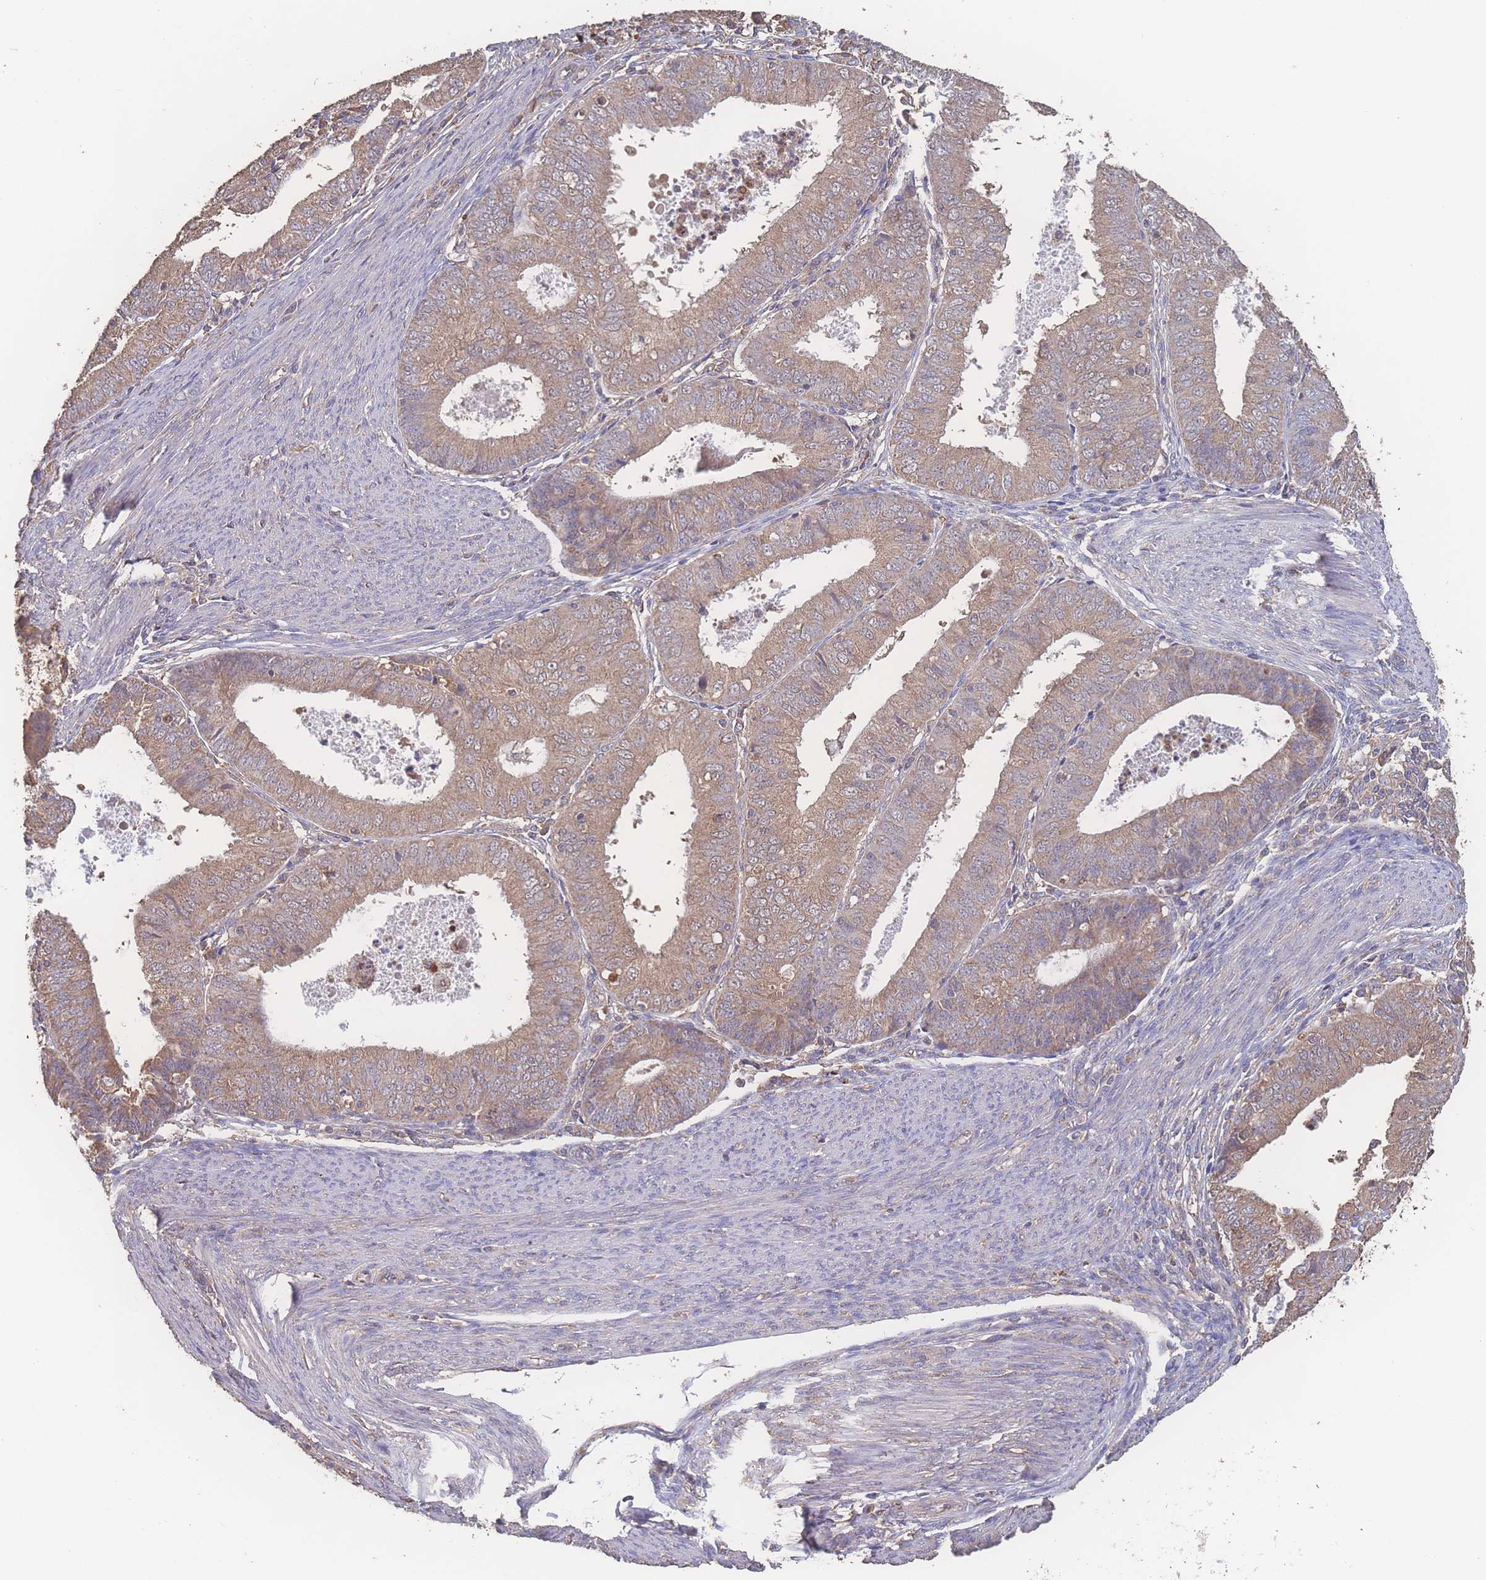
{"staining": {"intensity": "weak", "quantity": ">75%", "location": "cytoplasmic/membranous"}, "tissue": "endometrial cancer", "cell_type": "Tumor cells", "image_type": "cancer", "snomed": [{"axis": "morphology", "description": "Adenocarcinoma, NOS"}, {"axis": "topography", "description": "Endometrium"}], "caption": "The image demonstrates immunohistochemical staining of endometrial cancer (adenocarcinoma). There is weak cytoplasmic/membranous expression is seen in approximately >75% of tumor cells.", "gene": "ATXN10", "patient": {"sex": "female", "age": 57}}